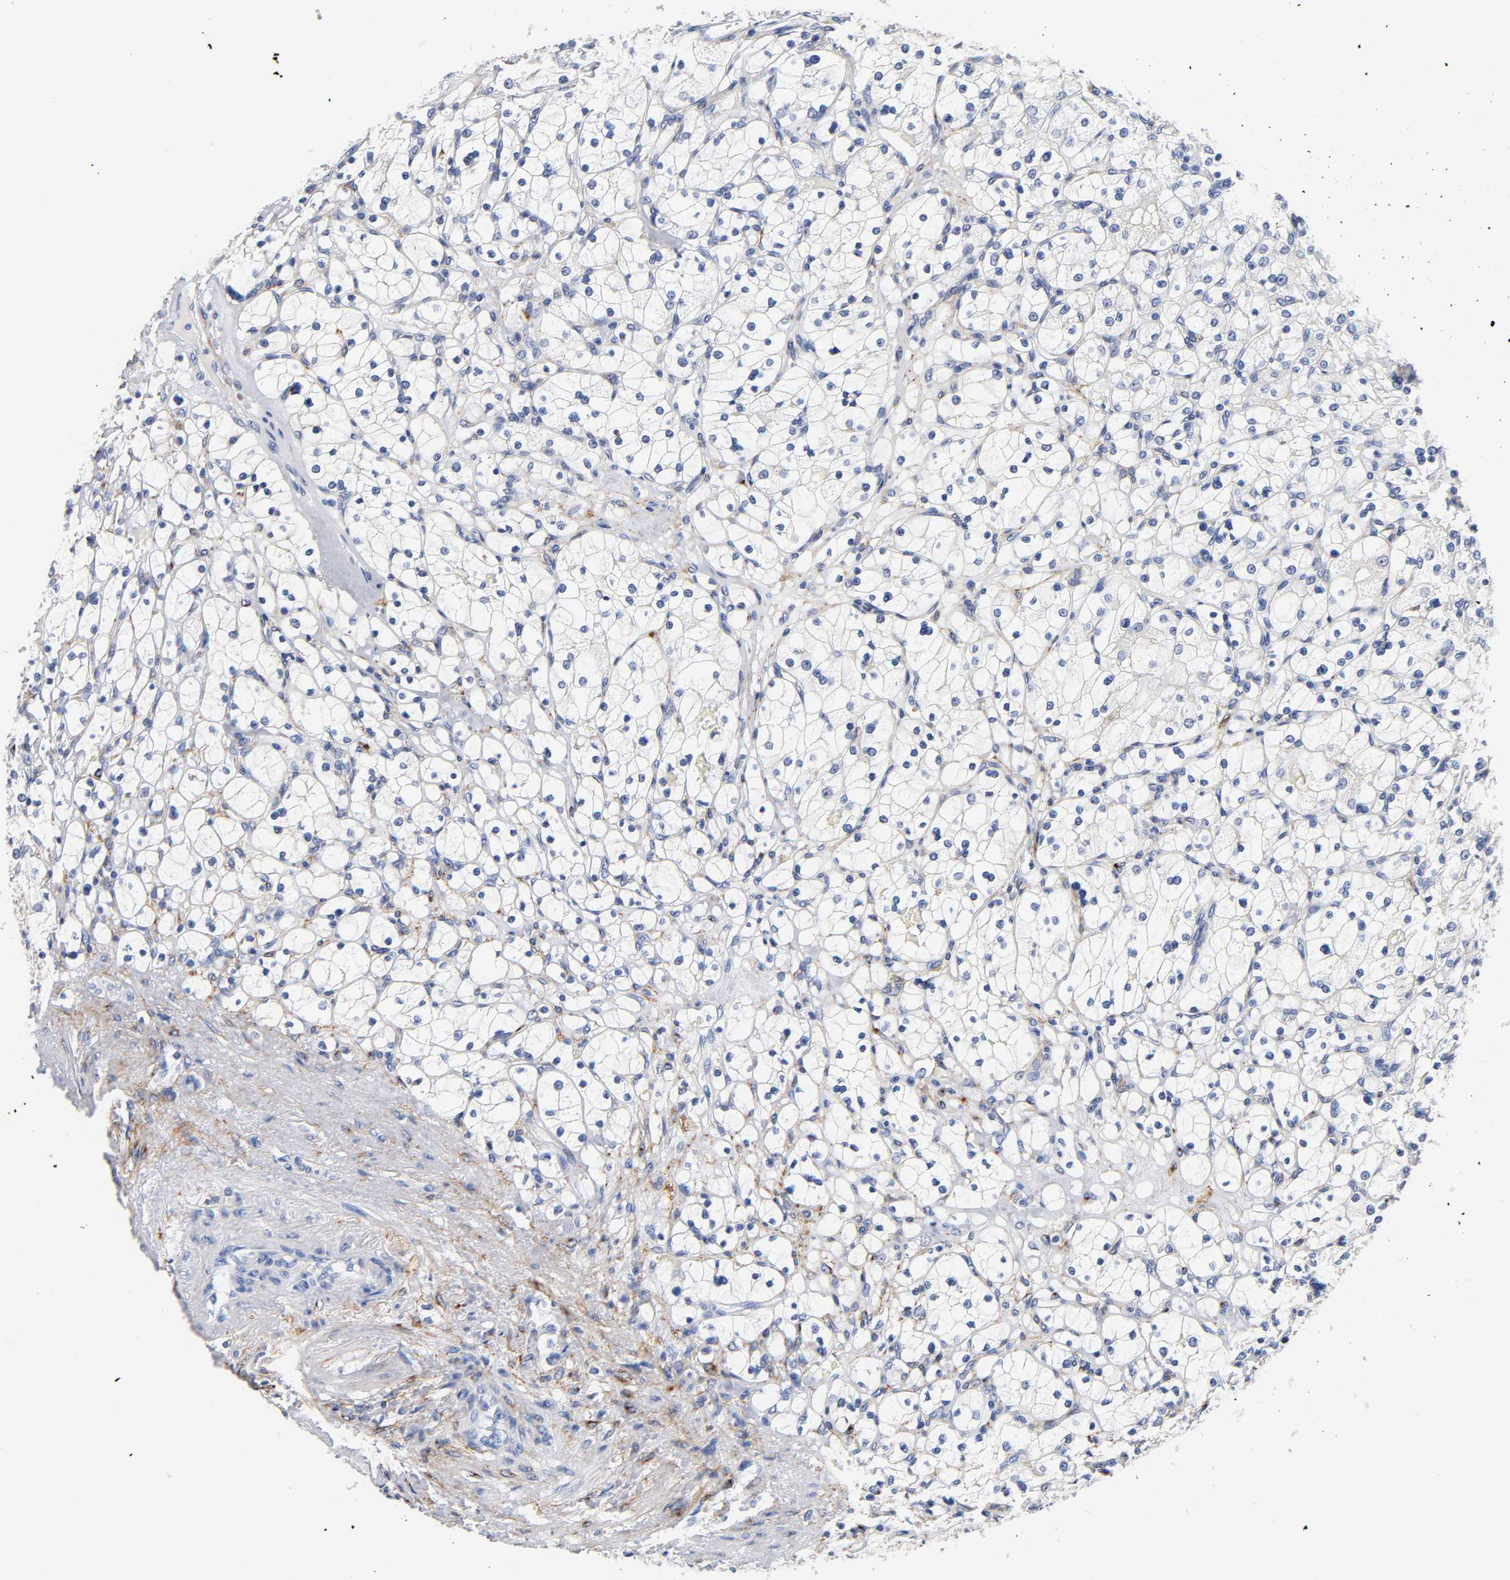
{"staining": {"intensity": "negative", "quantity": "none", "location": "none"}, "tissue": "renal cancer", "cell_type": "Tumor cells", "image_type": "cancer", "snomed": [{"axis": "morphology", "description": "Adenocarcinoma, NOS"}, {"axis": "topography", "description": "Kidney"}], "caption": "DAB immunohistochemical staining of human renal cancer (adenocarcinoma) displays no significant positivity in tumor cells.", "gene": "LRP1", "patient": {"sex": "female", "age": 83}}